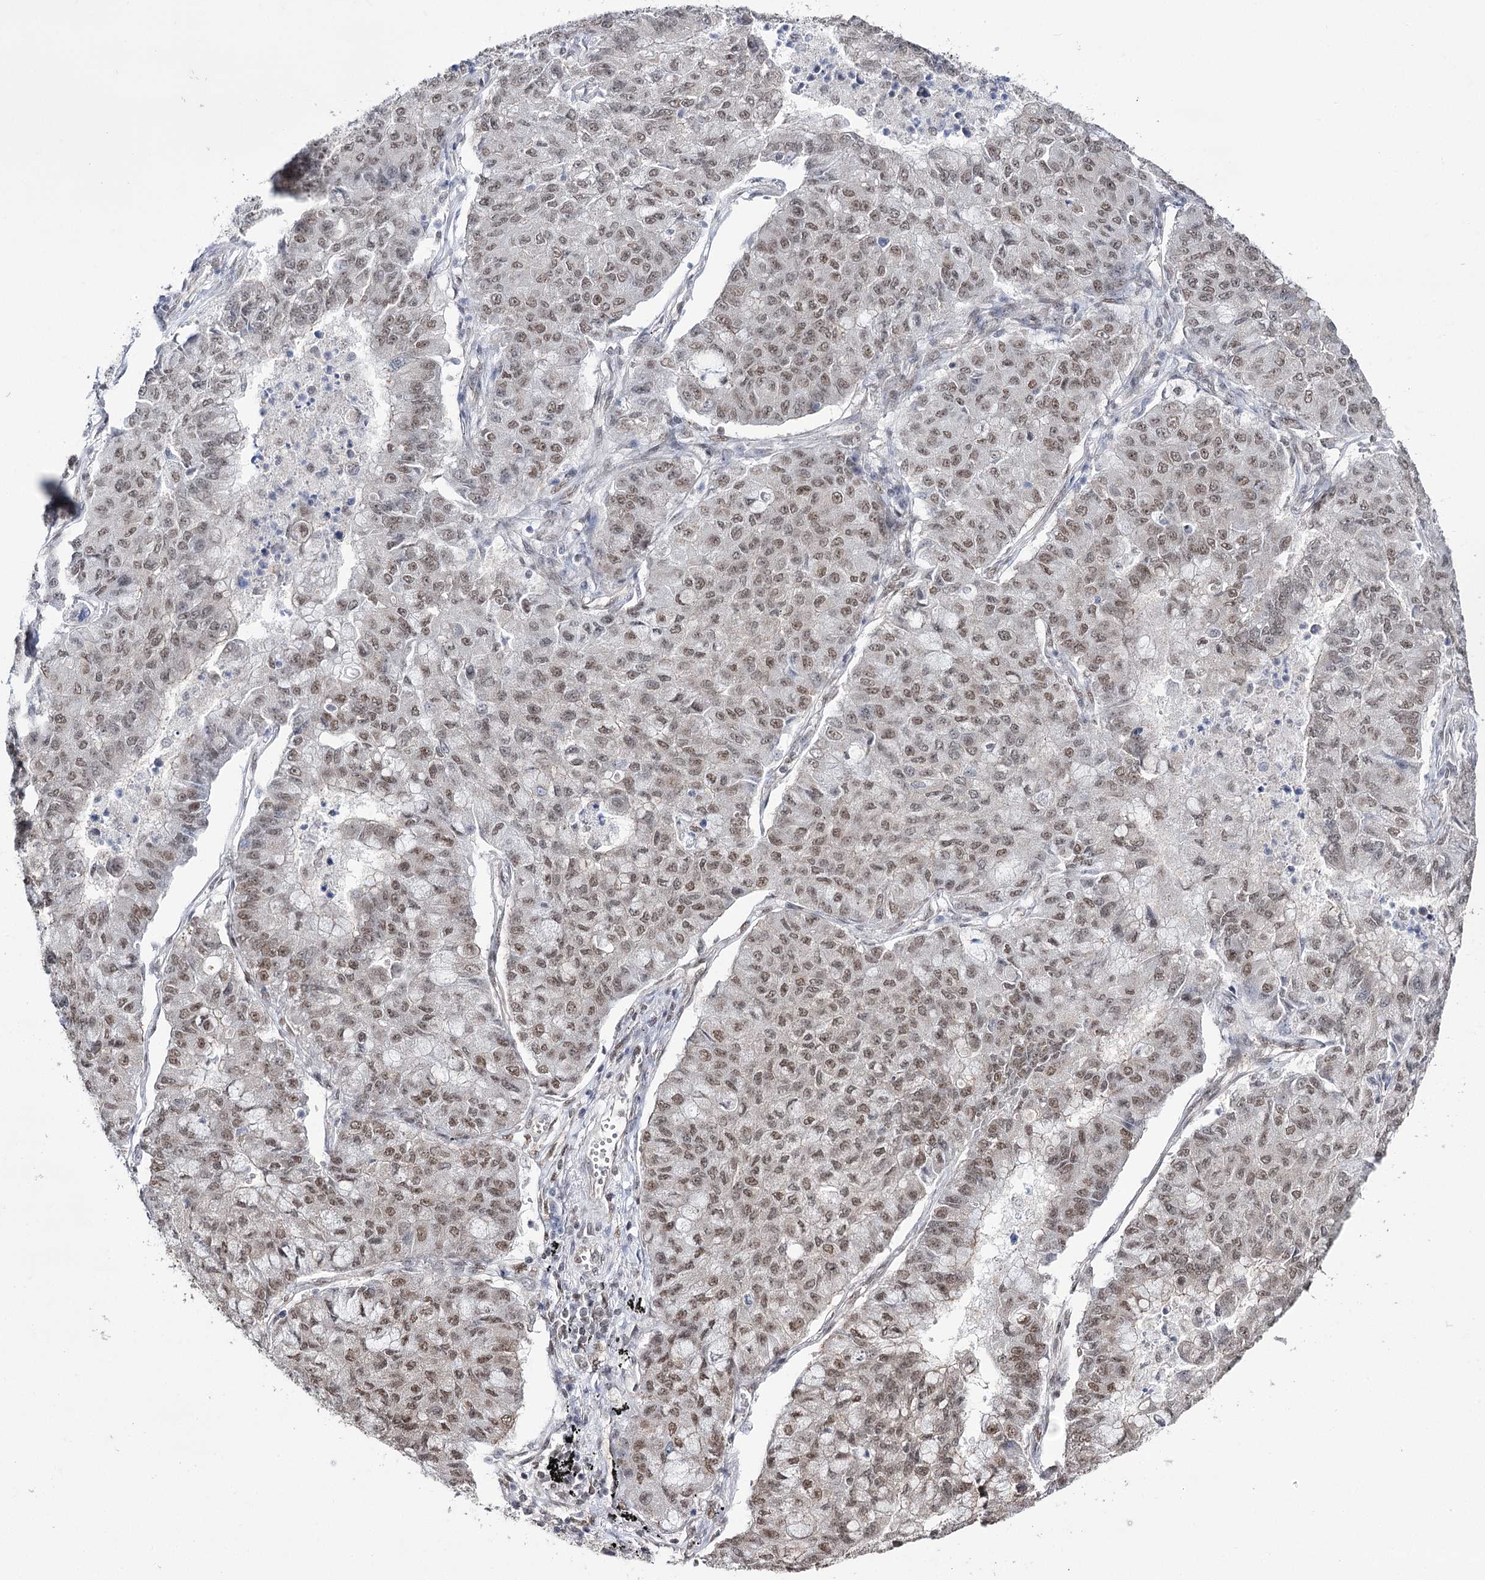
{"staining": {"intensity": "moderate", "quantity": ">75%", "location": "nuclear"}, "tissue": "lung cancer", "cell_type": "Tumor cells", "image_type": "cancer", "snomed": [{"axis": "morphology", "description": "Squamous cell carcinoma, NOS"}, {"axis": "topography", "description": "Lung"}], "caption": "Protein staining of squamous cell carcinoma (lung) tissue demonstrates moderate nuclear staining in about >75% of tumor cells. The staining was performed using DAB (3,3'-diaminobenzidine) to visualize the protein expression in brown, while the nuclei were stained in blue with hematoxylin (Magnification: 20x).", "gene": "VGLL4", "patient": {"sex": "male", "age": 74}}